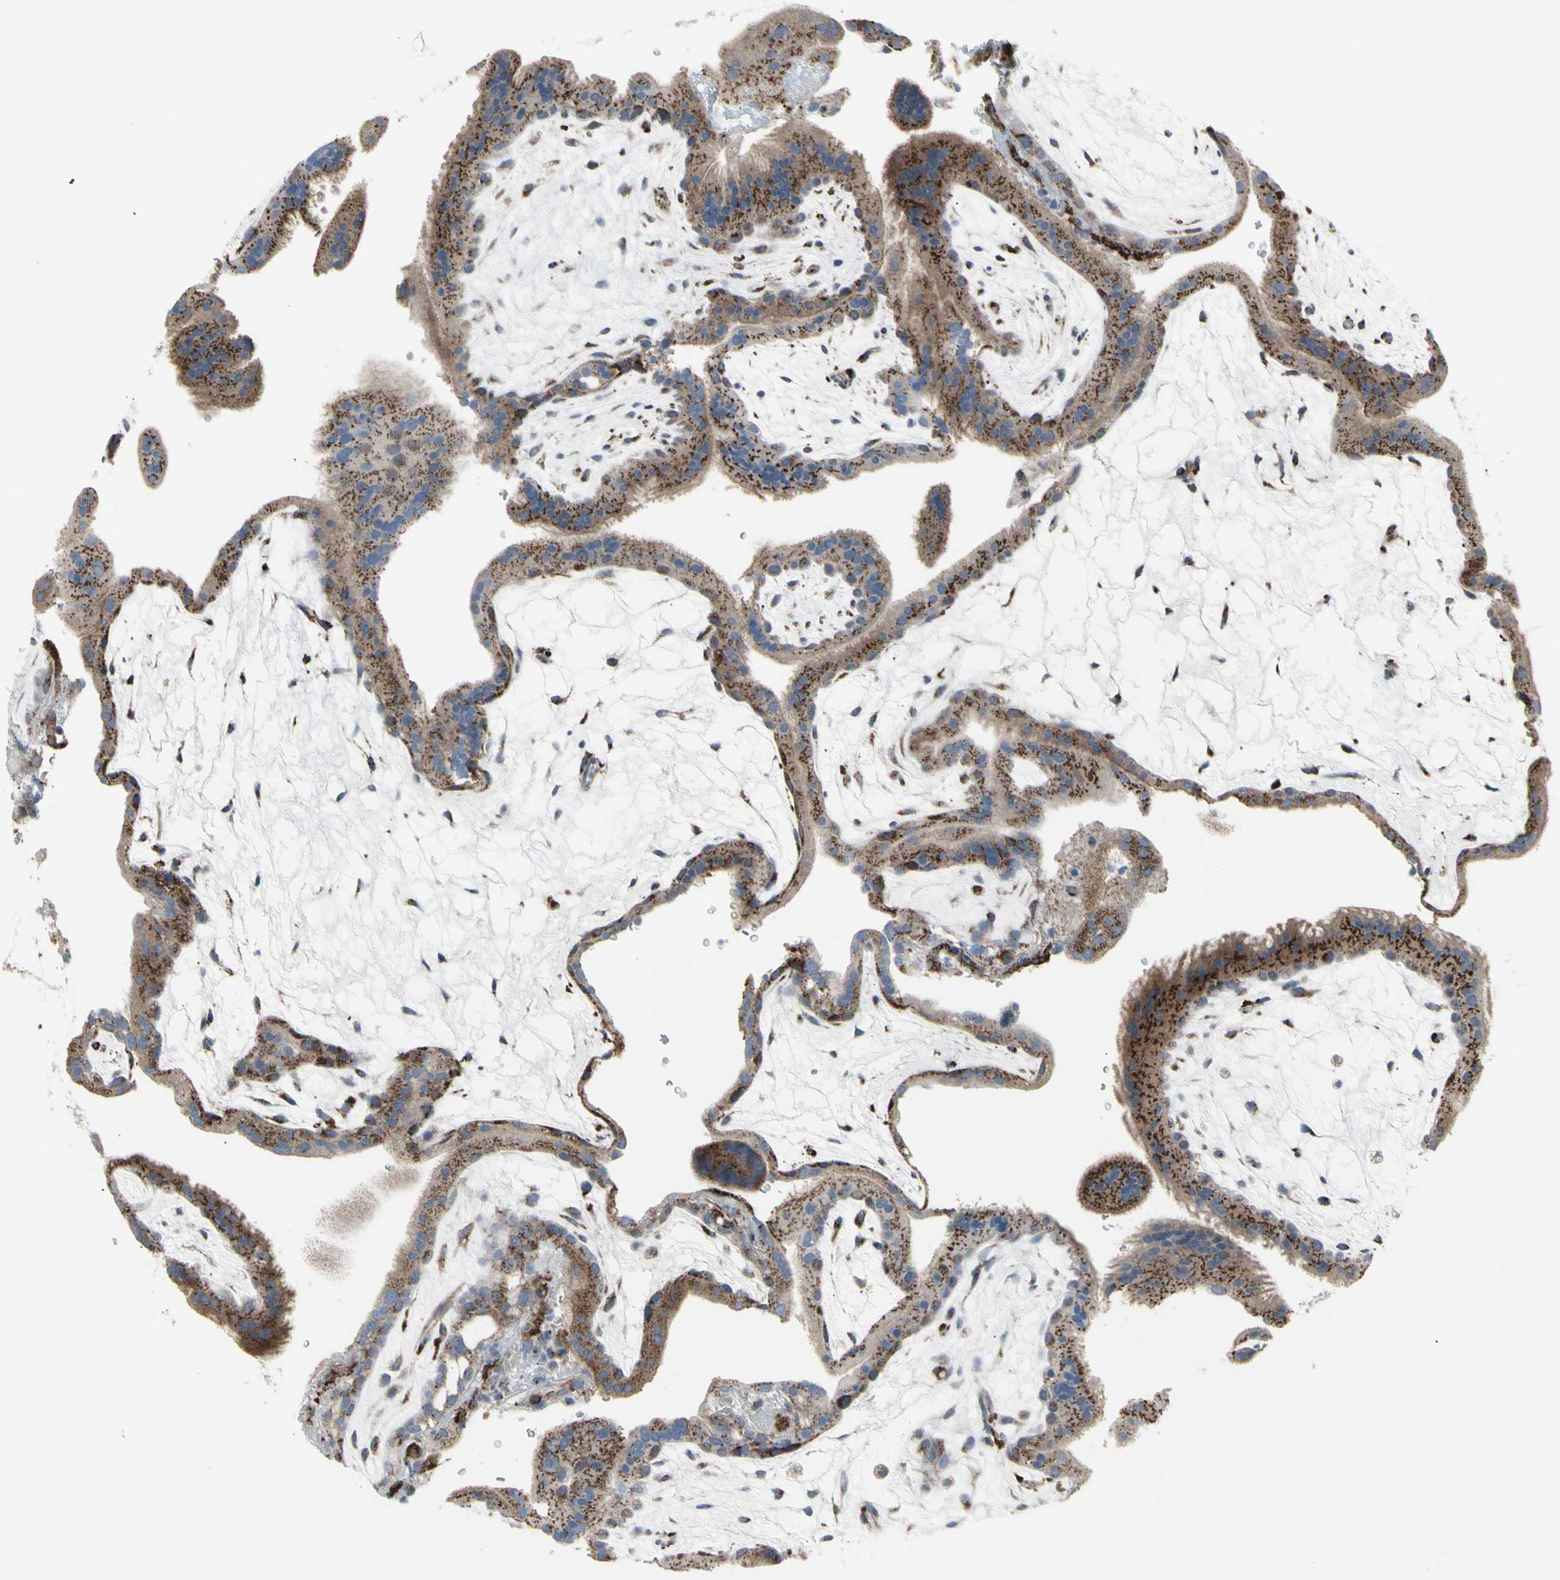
{"staining": {"intensity": "strong", "quantity": ">75%", "location": "cytoplasmic/membranous"}, "tissue": "placenta", "cell_type": "Decidual cells", "image_type": "normal", "snomed": [{"axis": "morphology", "description": "Normal tissue, NOS"}, {"axis": "topography", "description": "Placenta"}], "caption": "Normal placenta demonstrates strong cytoplasmic/membranous staining in approximately >75% of decidual cells, visualized by immunohistochemistry.", "gene": "GLG1", "patient": {"sex": "female", "age": 19}}